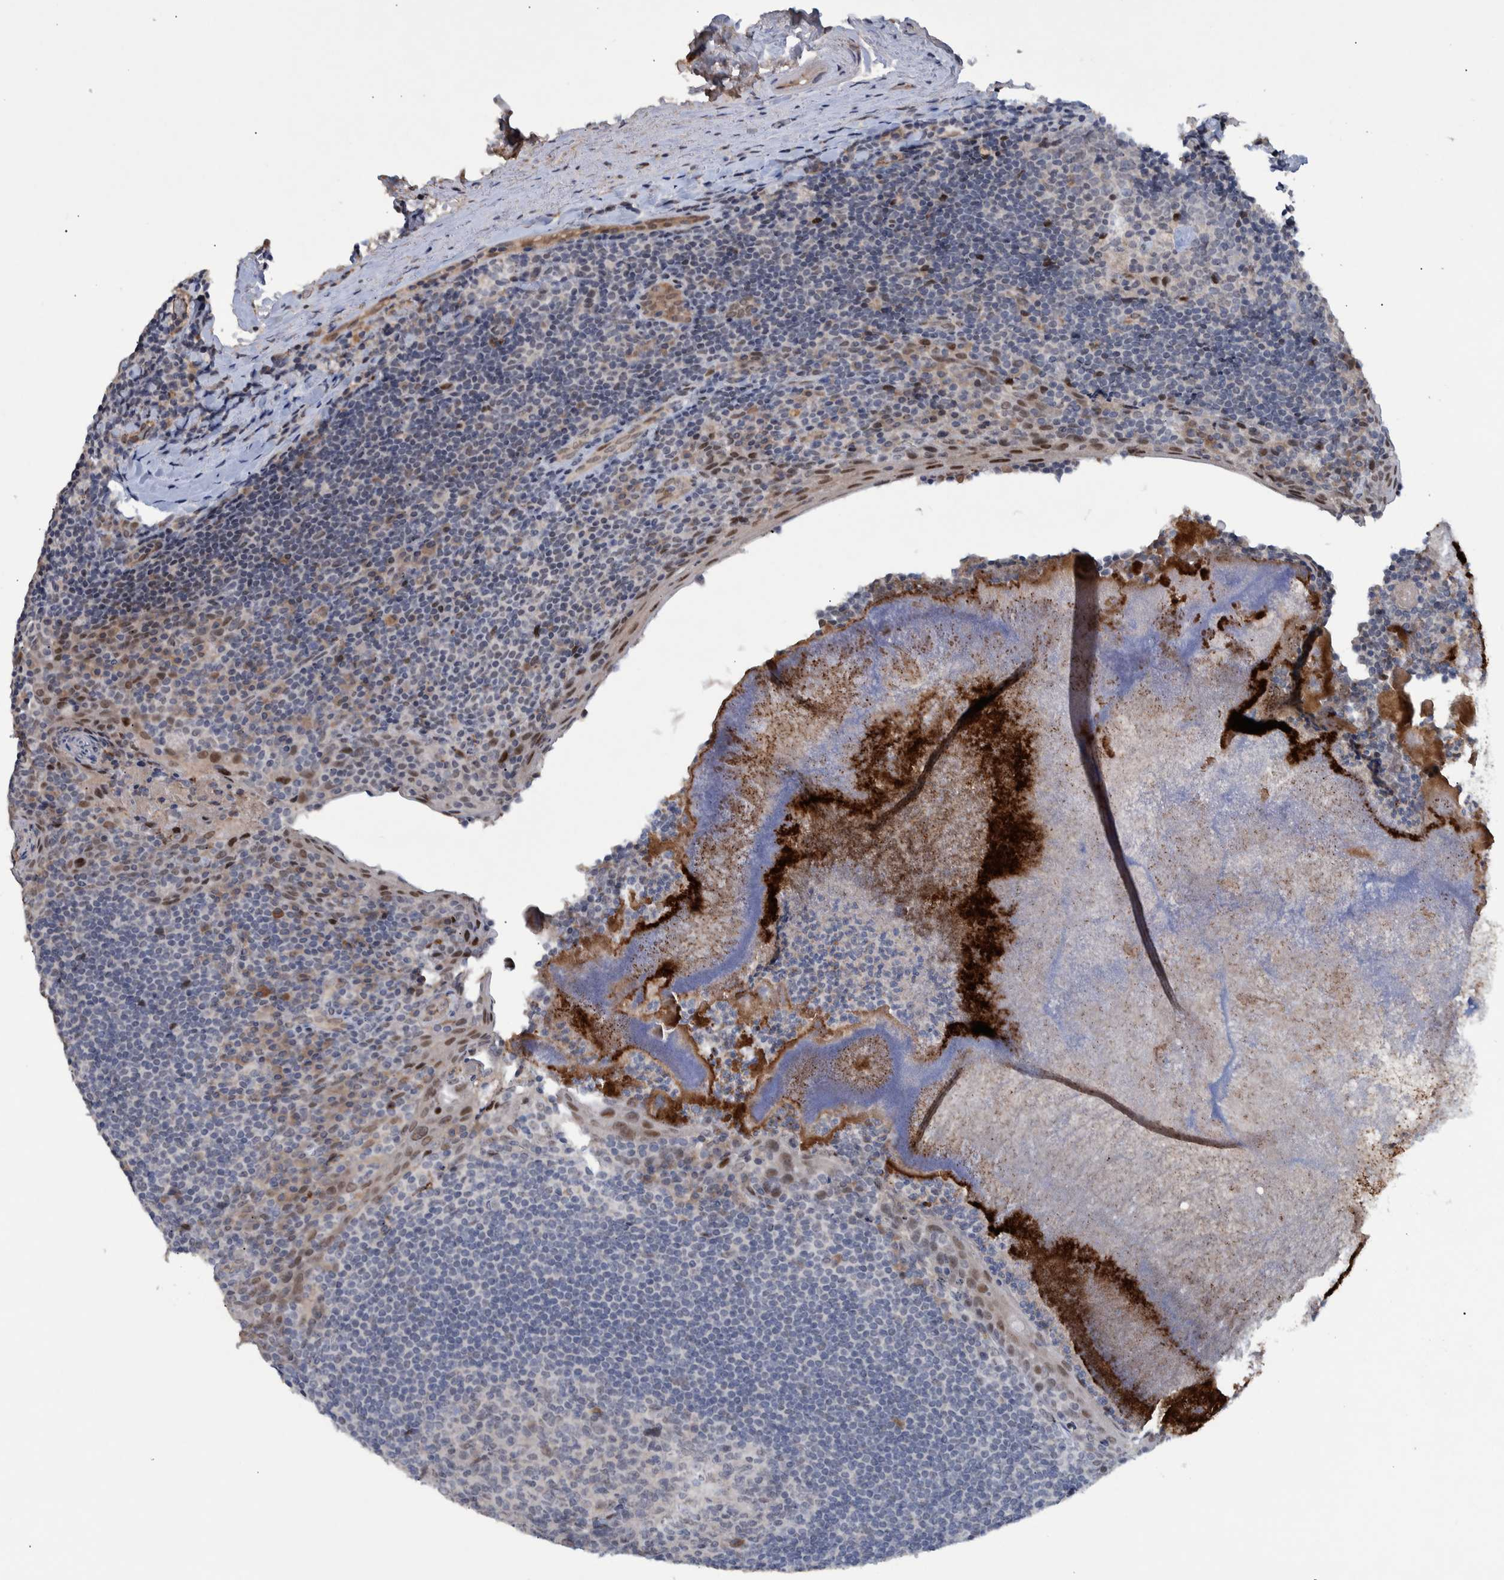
{"staining": {"intensity": "negative", "quantity": "none", "location": "none"}, "tissue": "tonsil", "cell_type": "Germinal center cells", "image_type": "normal", "snomed": [{"axis": "morphology", "description": "Normal tissue, NOS"}, {"axis": "topography", "description": "Tonsil"}], "caption": "This is a photomicrograph of immunohistochemistry (IHC) staining of benign tonsil, which shows no positivity in germinal center cells. (DAB (3,3'-diaminobenzidine) immunohistochemistry (IHC), high magnification).", "gene": "ESRP1", "patient": {"sex": "male", "age": 37}}